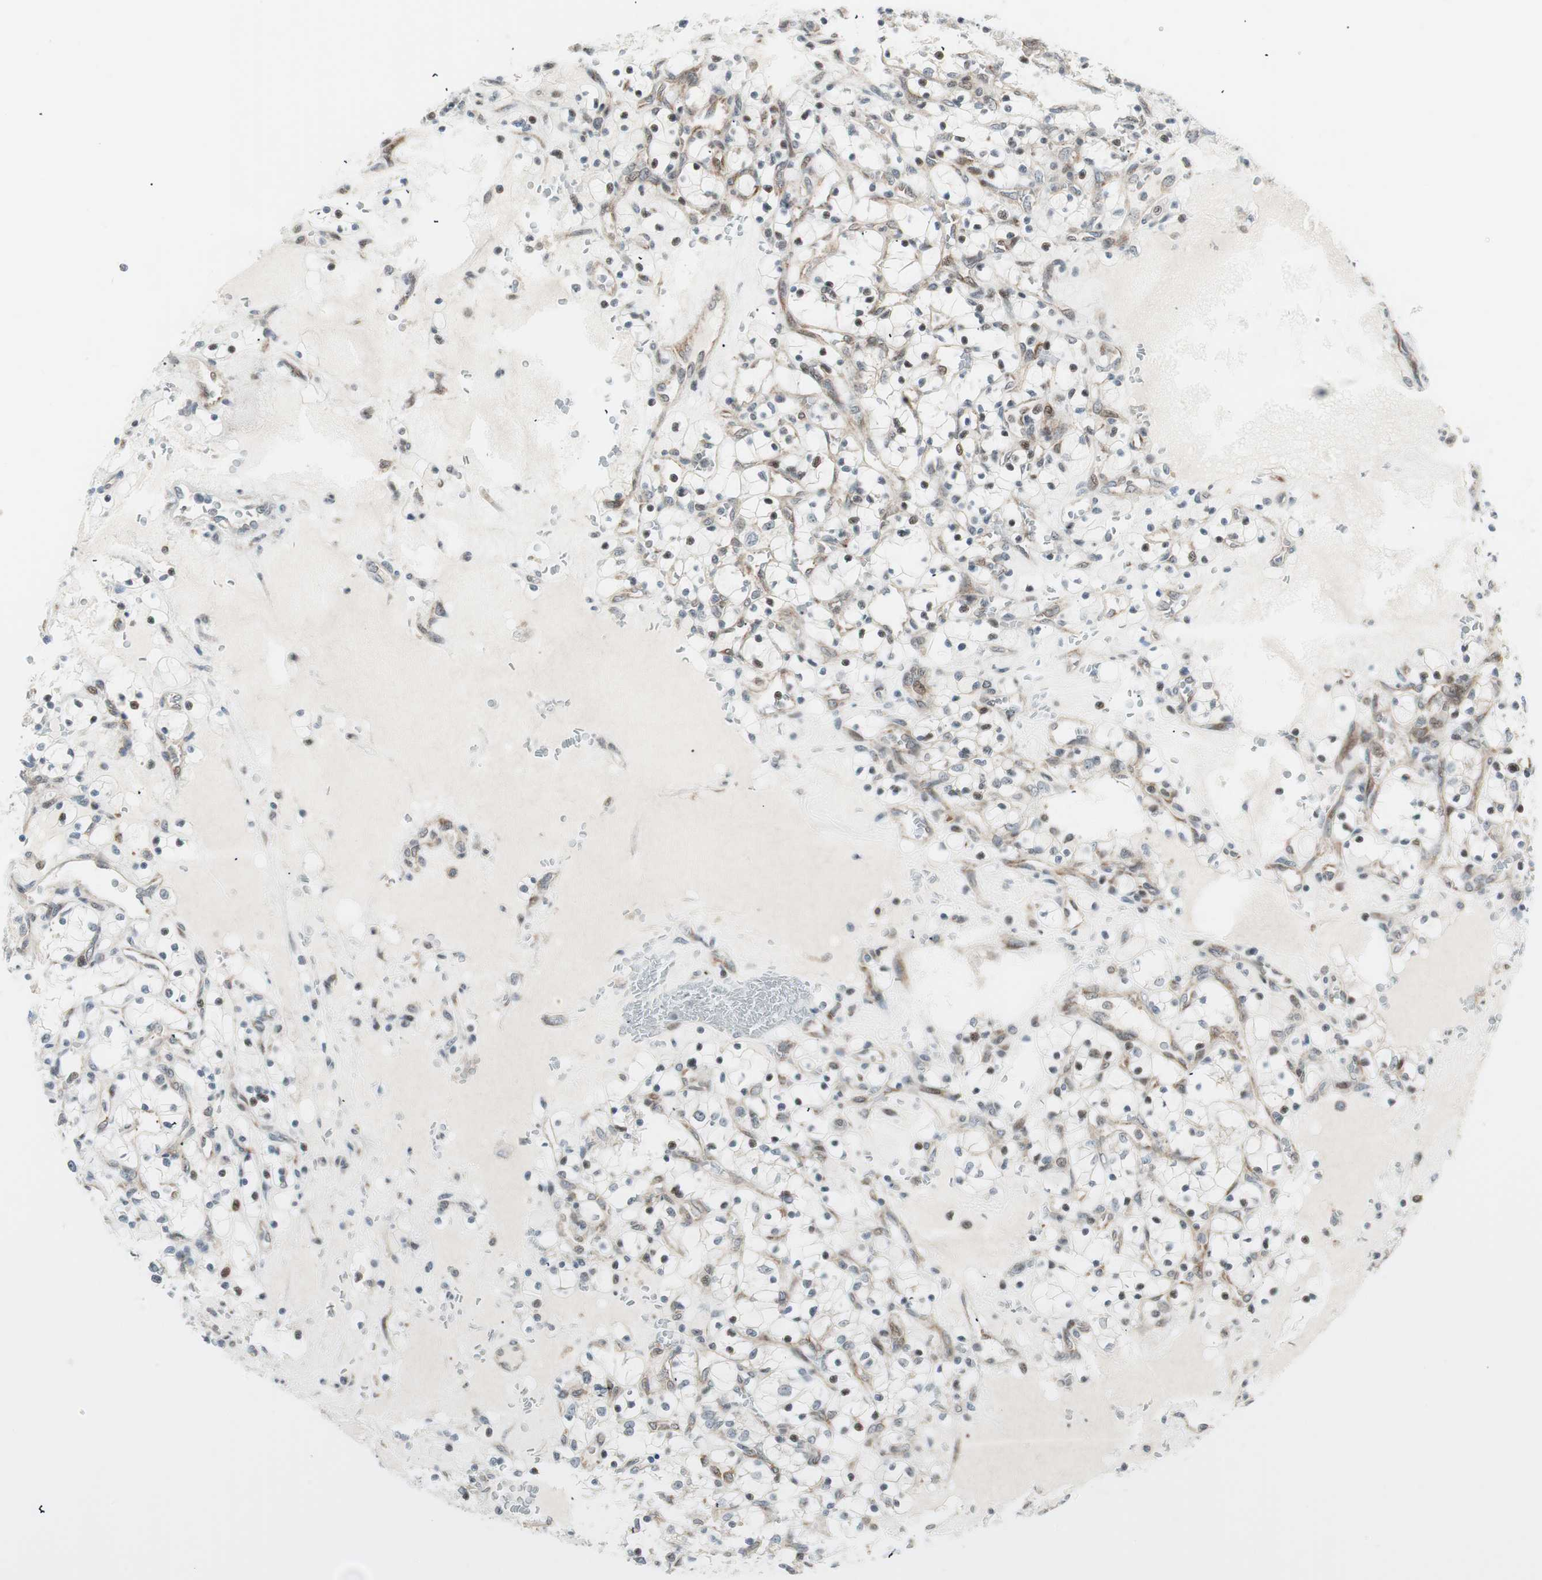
{"staining": {"intensity": "negative", "quantity": "none", "location": "none"}, "tissue": "renal cancer", "cell_type": "Tumor cells", "image_type": "cancer", "snomed": [{"axis": "morphology", "description": "Adenocarcinoma, NOS"}, {"axis": "topography", "description": "Kidney"}], "caption": "A high-resolution image shows IHC staining of adenocarcinoma (renal), which exhibits no significant staining in tumor cells.", "gene": "TPT1", "patient": {"sex": "female", "age": 69}}